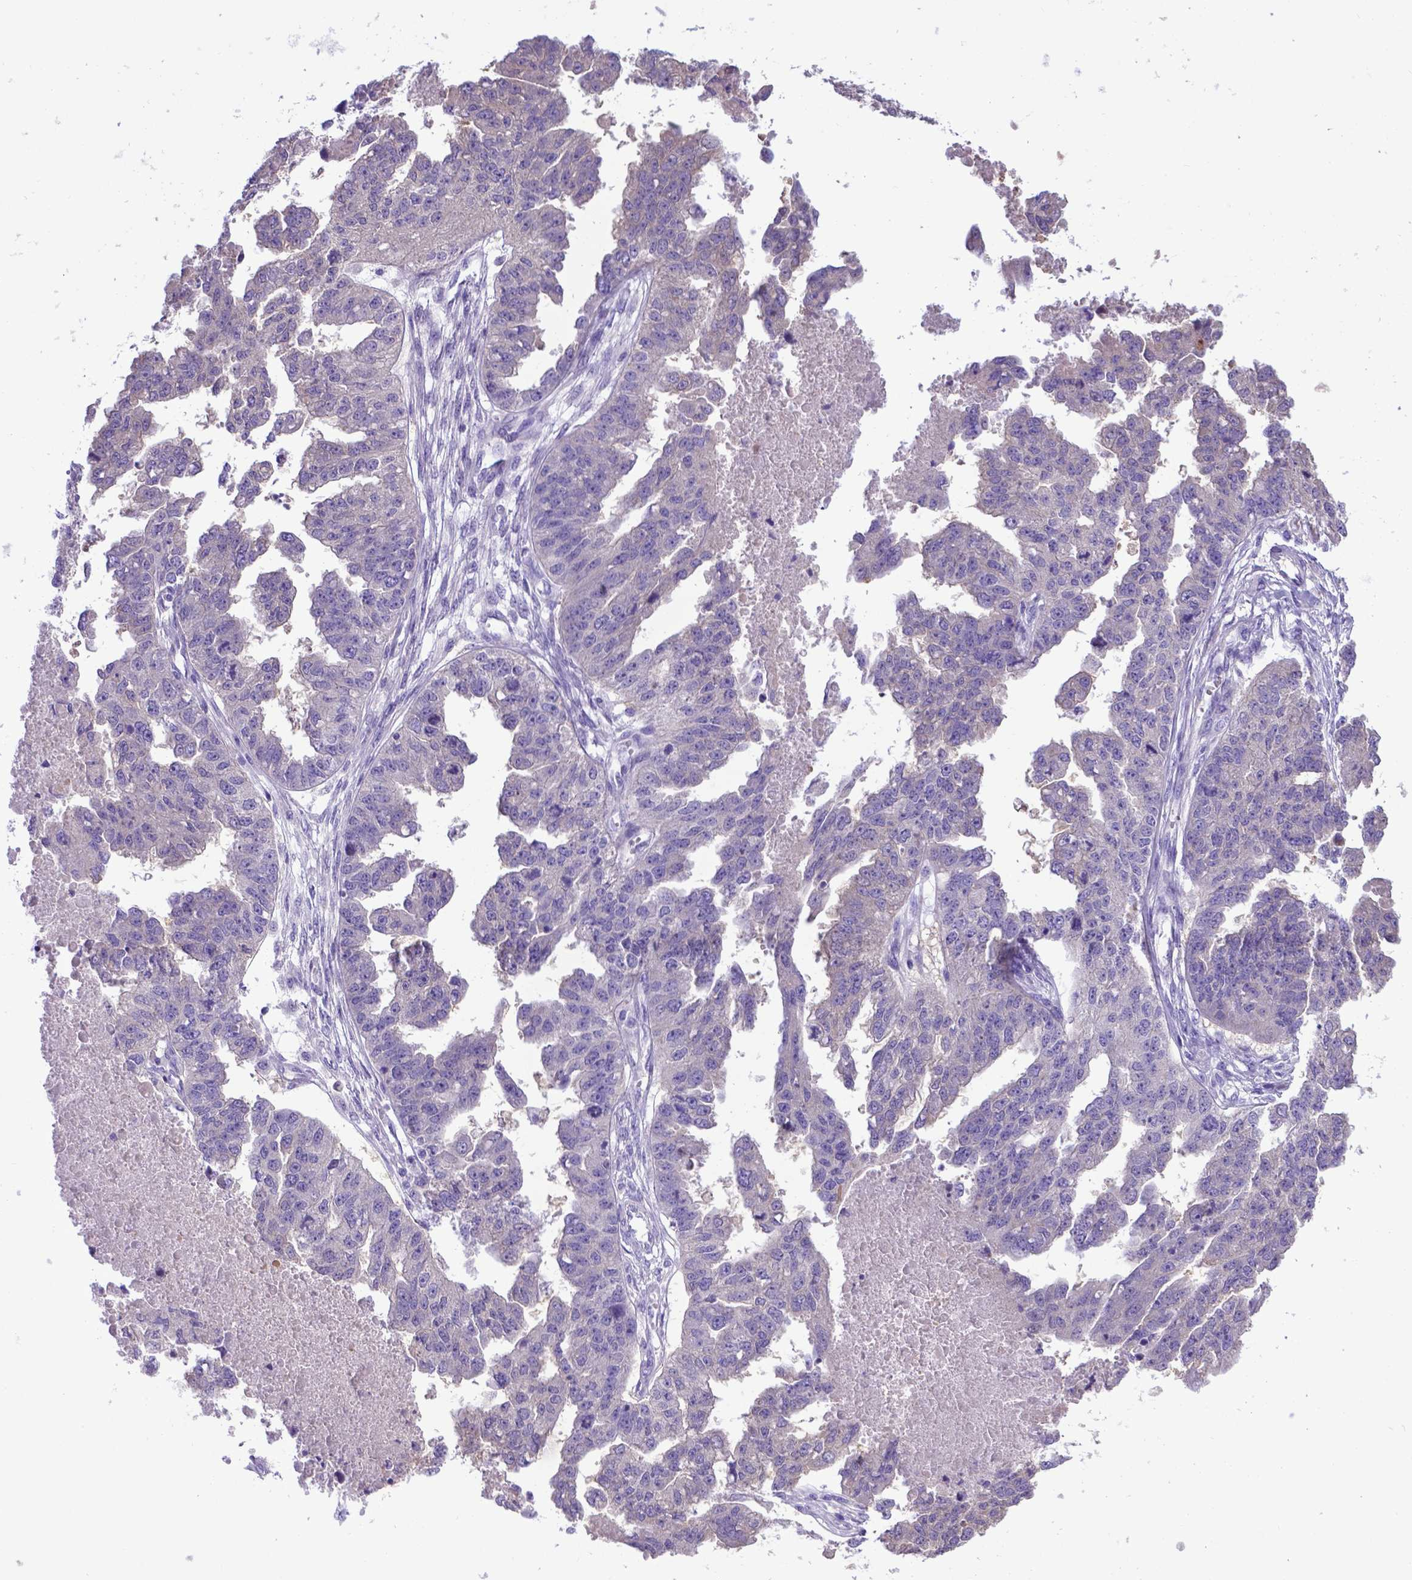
{"staining": {"intensity": "negative", "quantity": "none", "location": "none"}, "tissue": "ovarian cancer", "cell_type": "Tumor cells", "image_type": "cancer", "snomed": [{"axis": "morphology", "description": "Cystadenocarcinoma, serous, NOS"}, {"axis": "topography", "description": "Ovary"}], "caption": "The immunohistochemistry image has no significant expression in tumor cells of serous cystadenocarcinoma (ovarian) tissue.", "gene": "ADRA2B", "patient": {"sex": "female", "age": 58}}